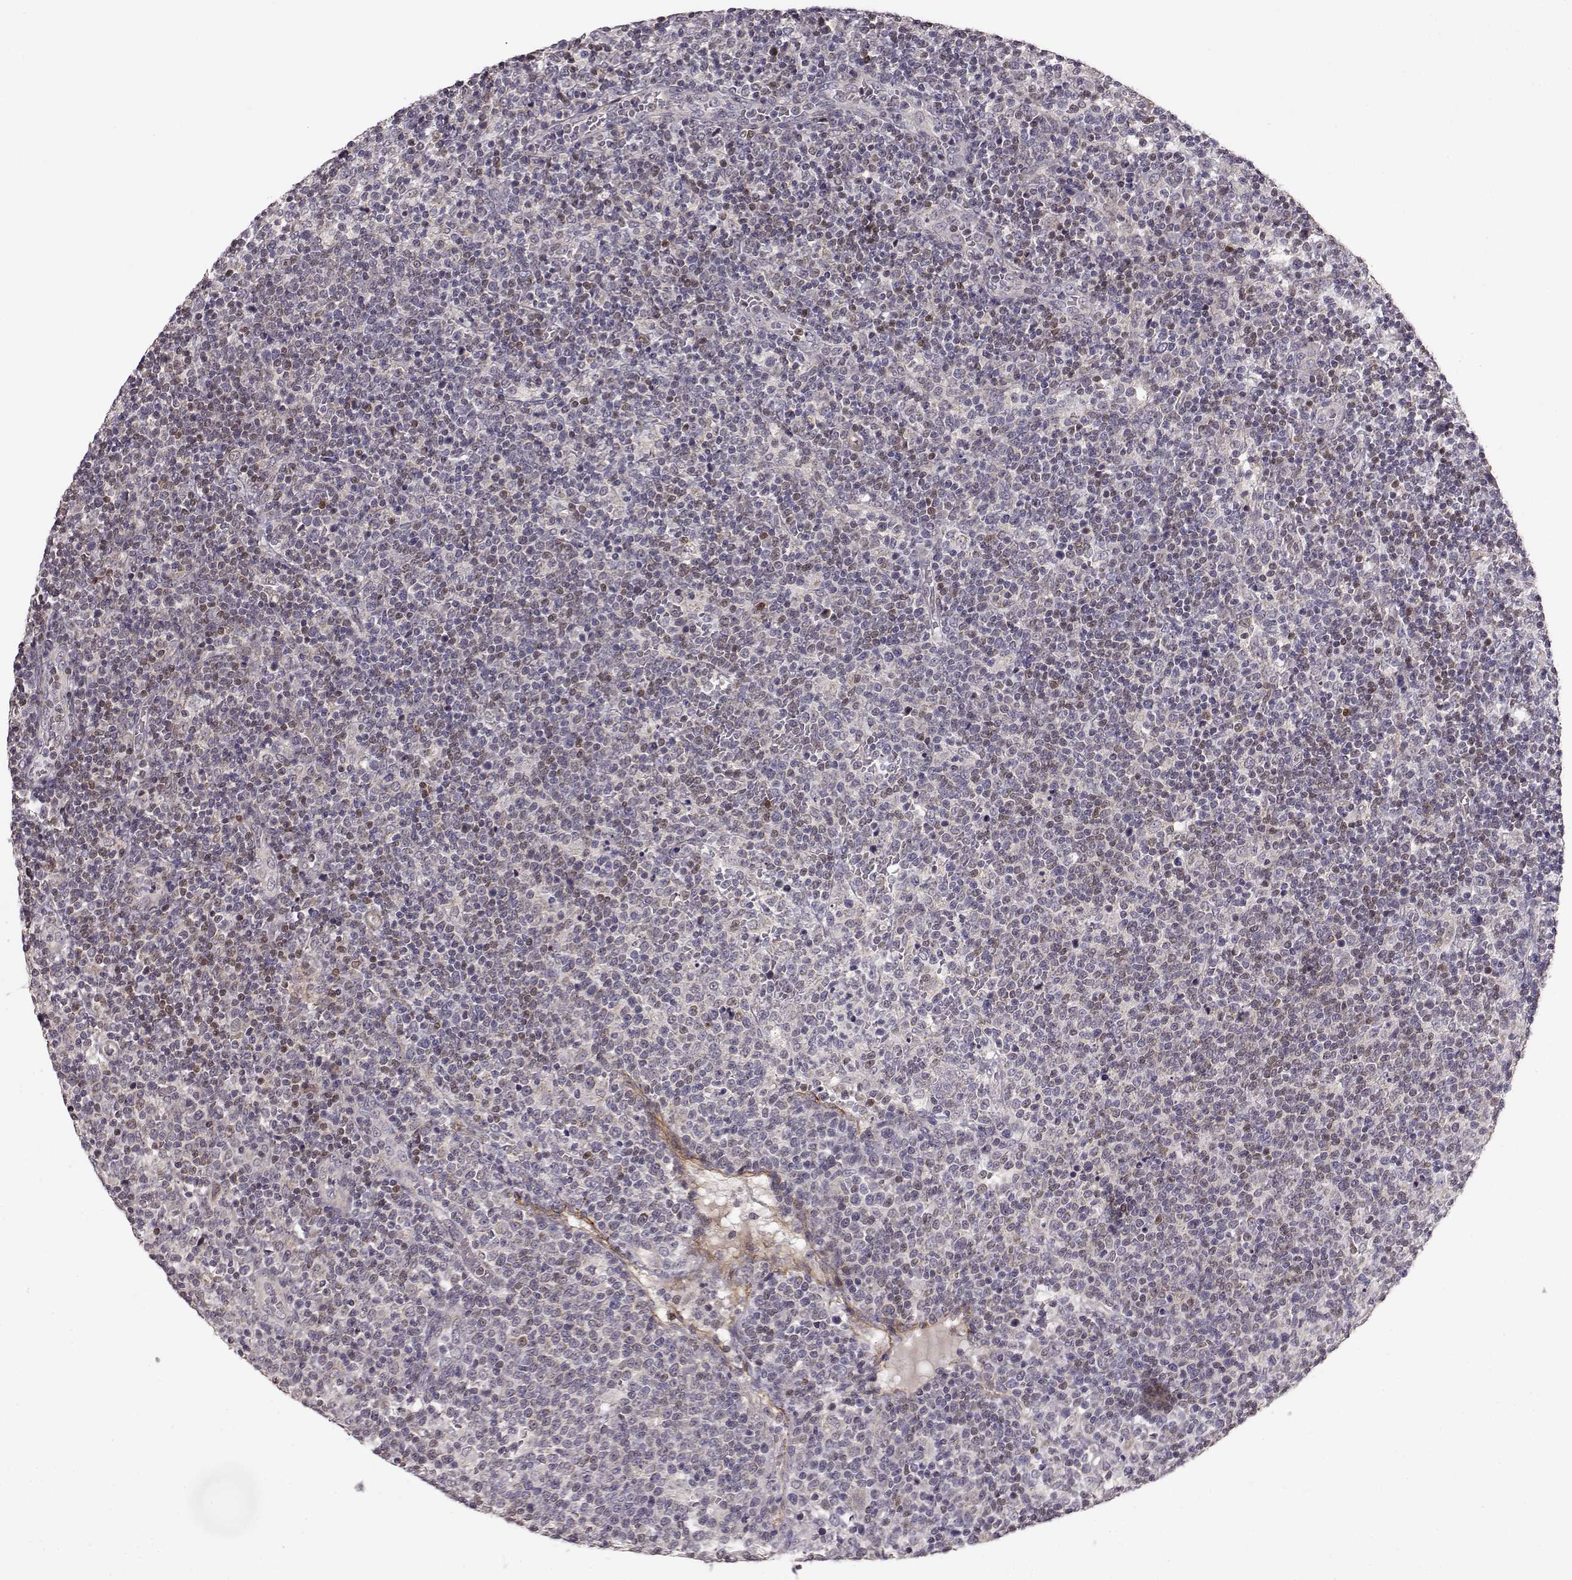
{"staining": {"intensity": "weak", "quantity": "<25%", "location": "nuclear"}, "tissue": "lymphoma", "cell_type": "Tumor cells", "image_type": "cancer", "snomed": [{"axis": "morphology", "description": "Malignant lymphoma, non-Hodgkin's type, High grade"}, {"axis": "topography", "description": "Lymph node"}], "caption": "A high-resolution image shows IHC staining of high-grade malignant lymphoma, non-Hodgkin's type, which demonstrates no significant positivity in tumor cells.", "gene": "BACH2", "patient": {"sex": "male", "age": 61}}